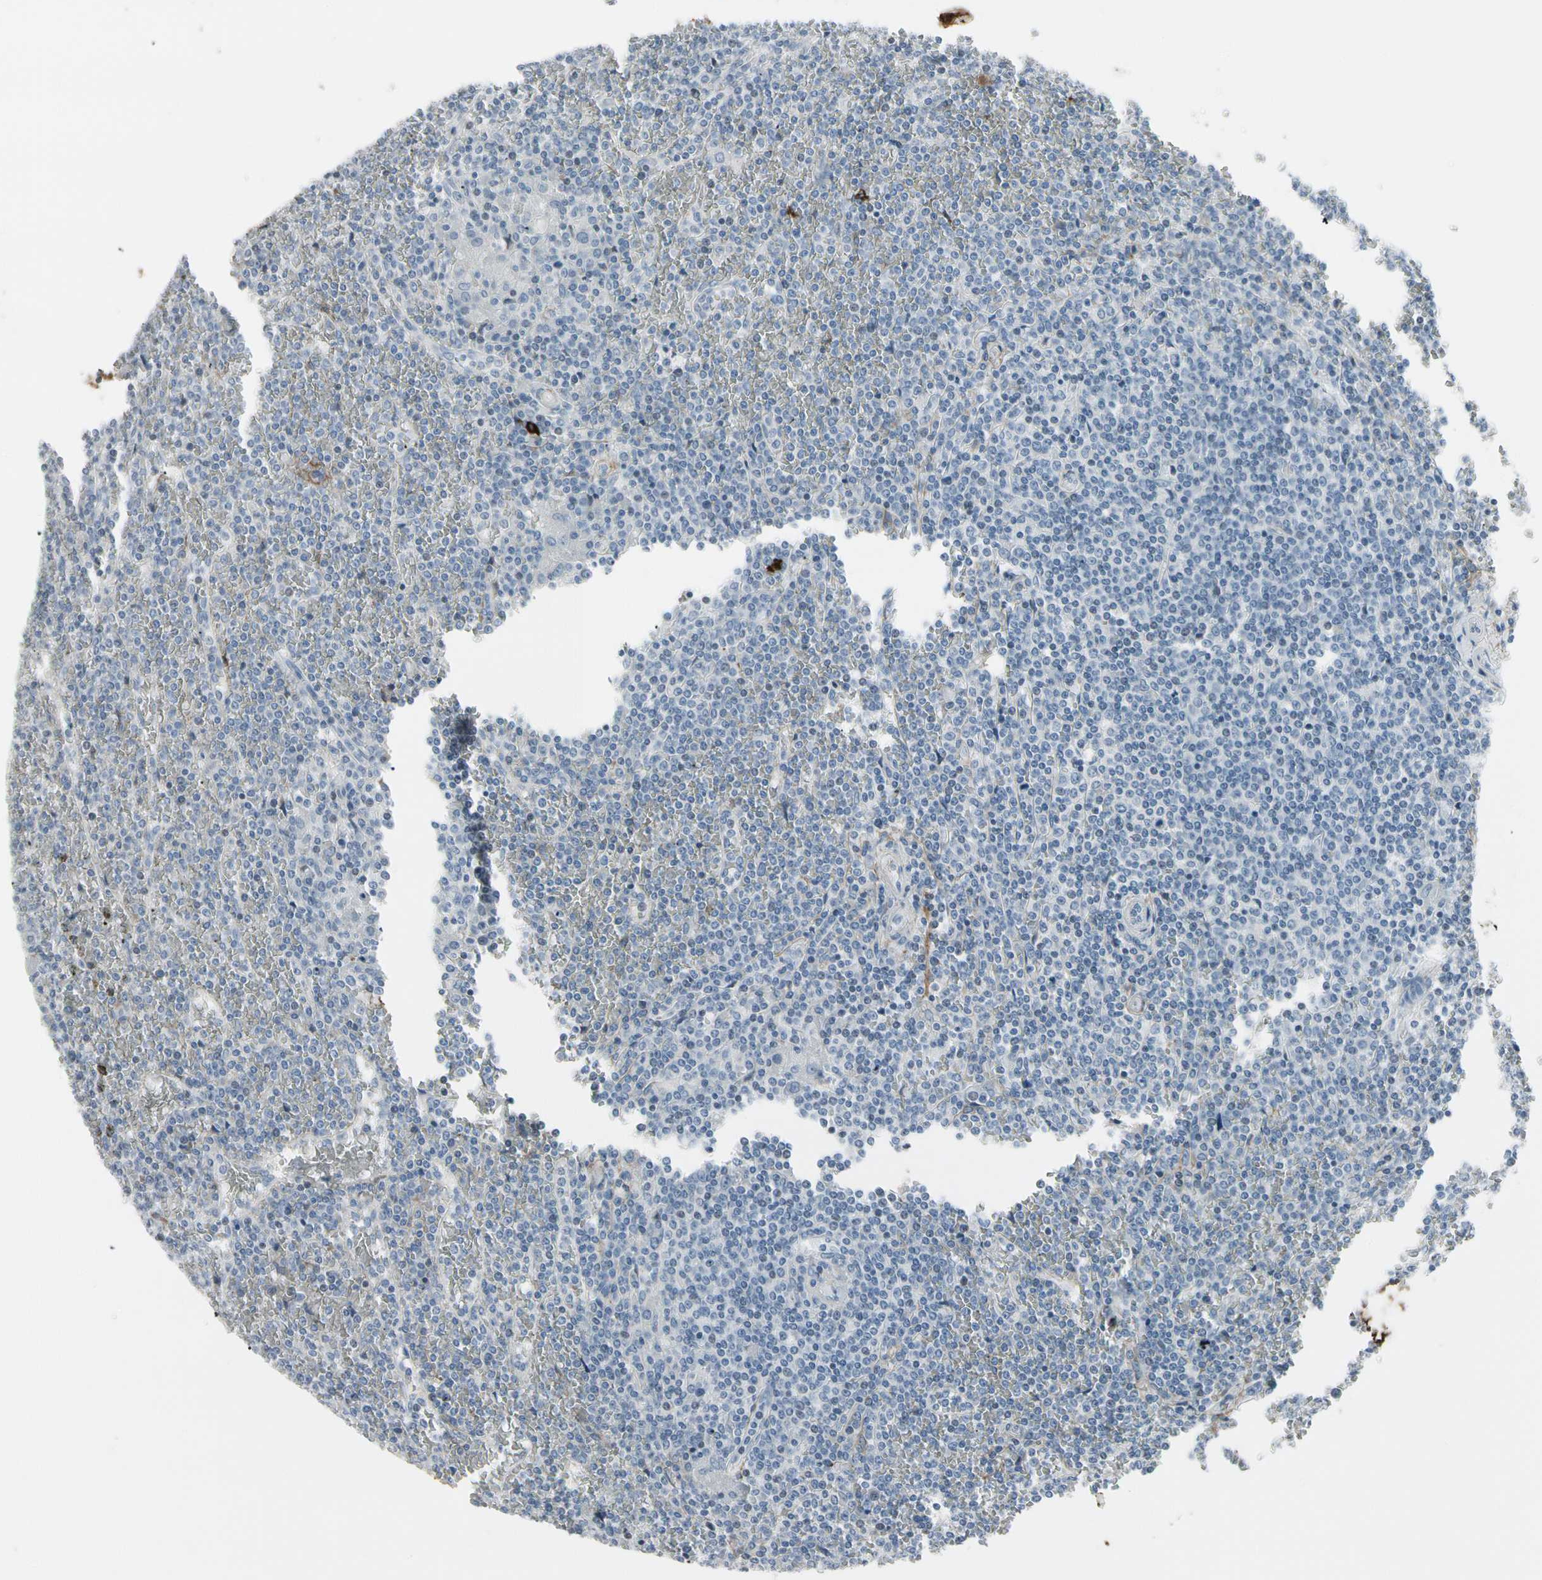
{"staining": {"intensity": "negative", "quantity": "none", "location": "none"}, "tissue": "lymphoma", "cell_type": "Tumor cells", "image_type": "cancer", "snomed": [{"axis": "morphology", "description": "Malignant lymphoma, non-Hodgkin's type, Low grade"}, {"axis": "topography", "description": "Spleen"}], "caption": "An immunohistochemistry histopathology image of malignant lymphoma, non-Hodgkin's type (low-grade) is shown. There is no staining in tumor cells of malignant lymphoma, non-Hodgkin's type (low-grade).", "gene": "PIGR", "patient": {"sex": "female", "age": 19}}